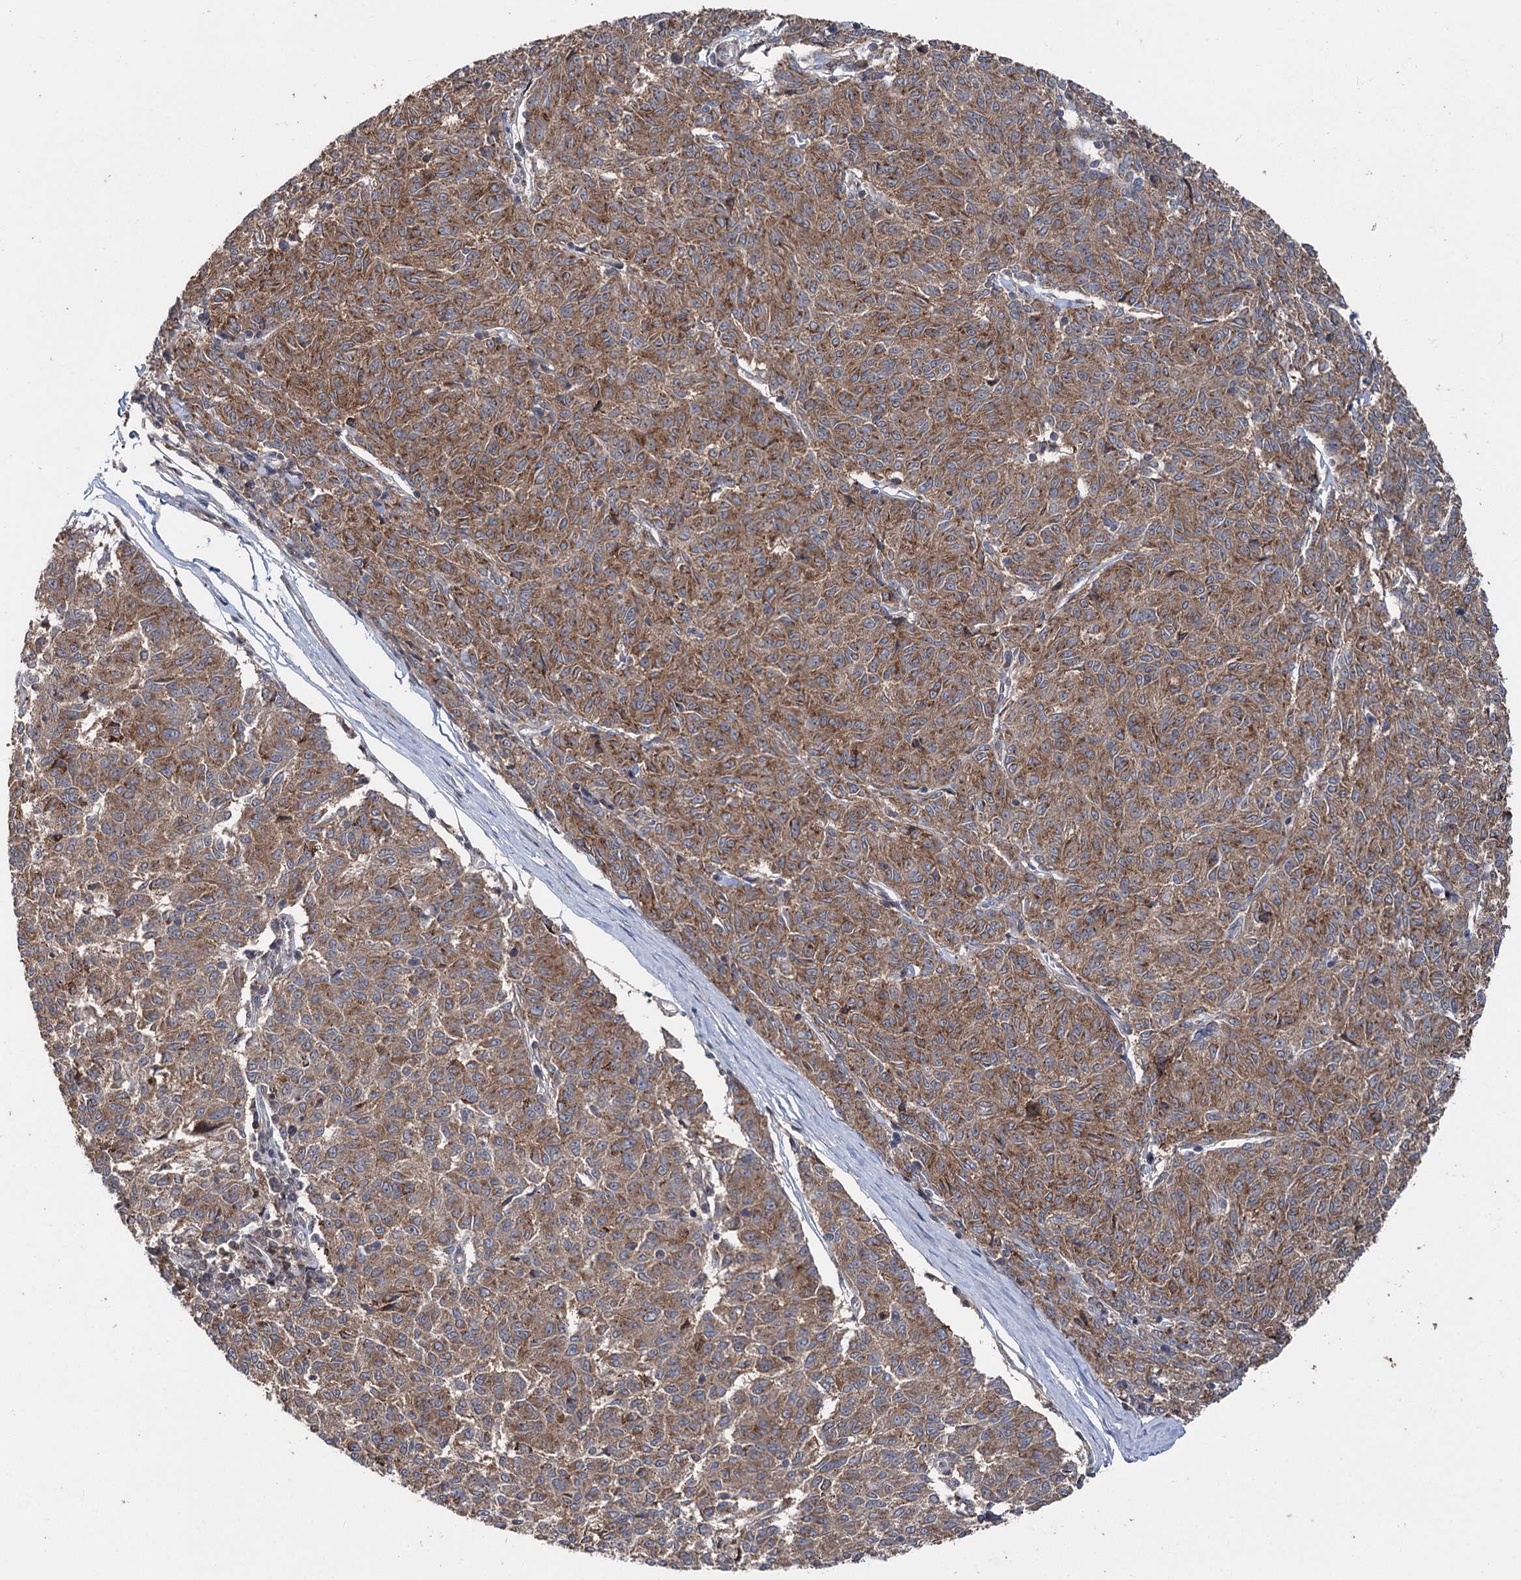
{"staining": {"intensity": "moderate", "quantity": ">75%", "location": "cytoplasmic/membranous"}, "tissue": "melanoma", "cell_type": "Tumor cells", "image_type": "cancer", "snomed": [{"axis": "morphology", "description": "Malignant melanoma, NOS"}, {"axis": "topography", "description": "Skin"}], "caption": "A brown stain labels moderate cytoplasmic/membranous staining of a protein in human malignant melanoma tumor cells.", "gene": "STX6", "patient": {"sex": "female", "age": 72}}